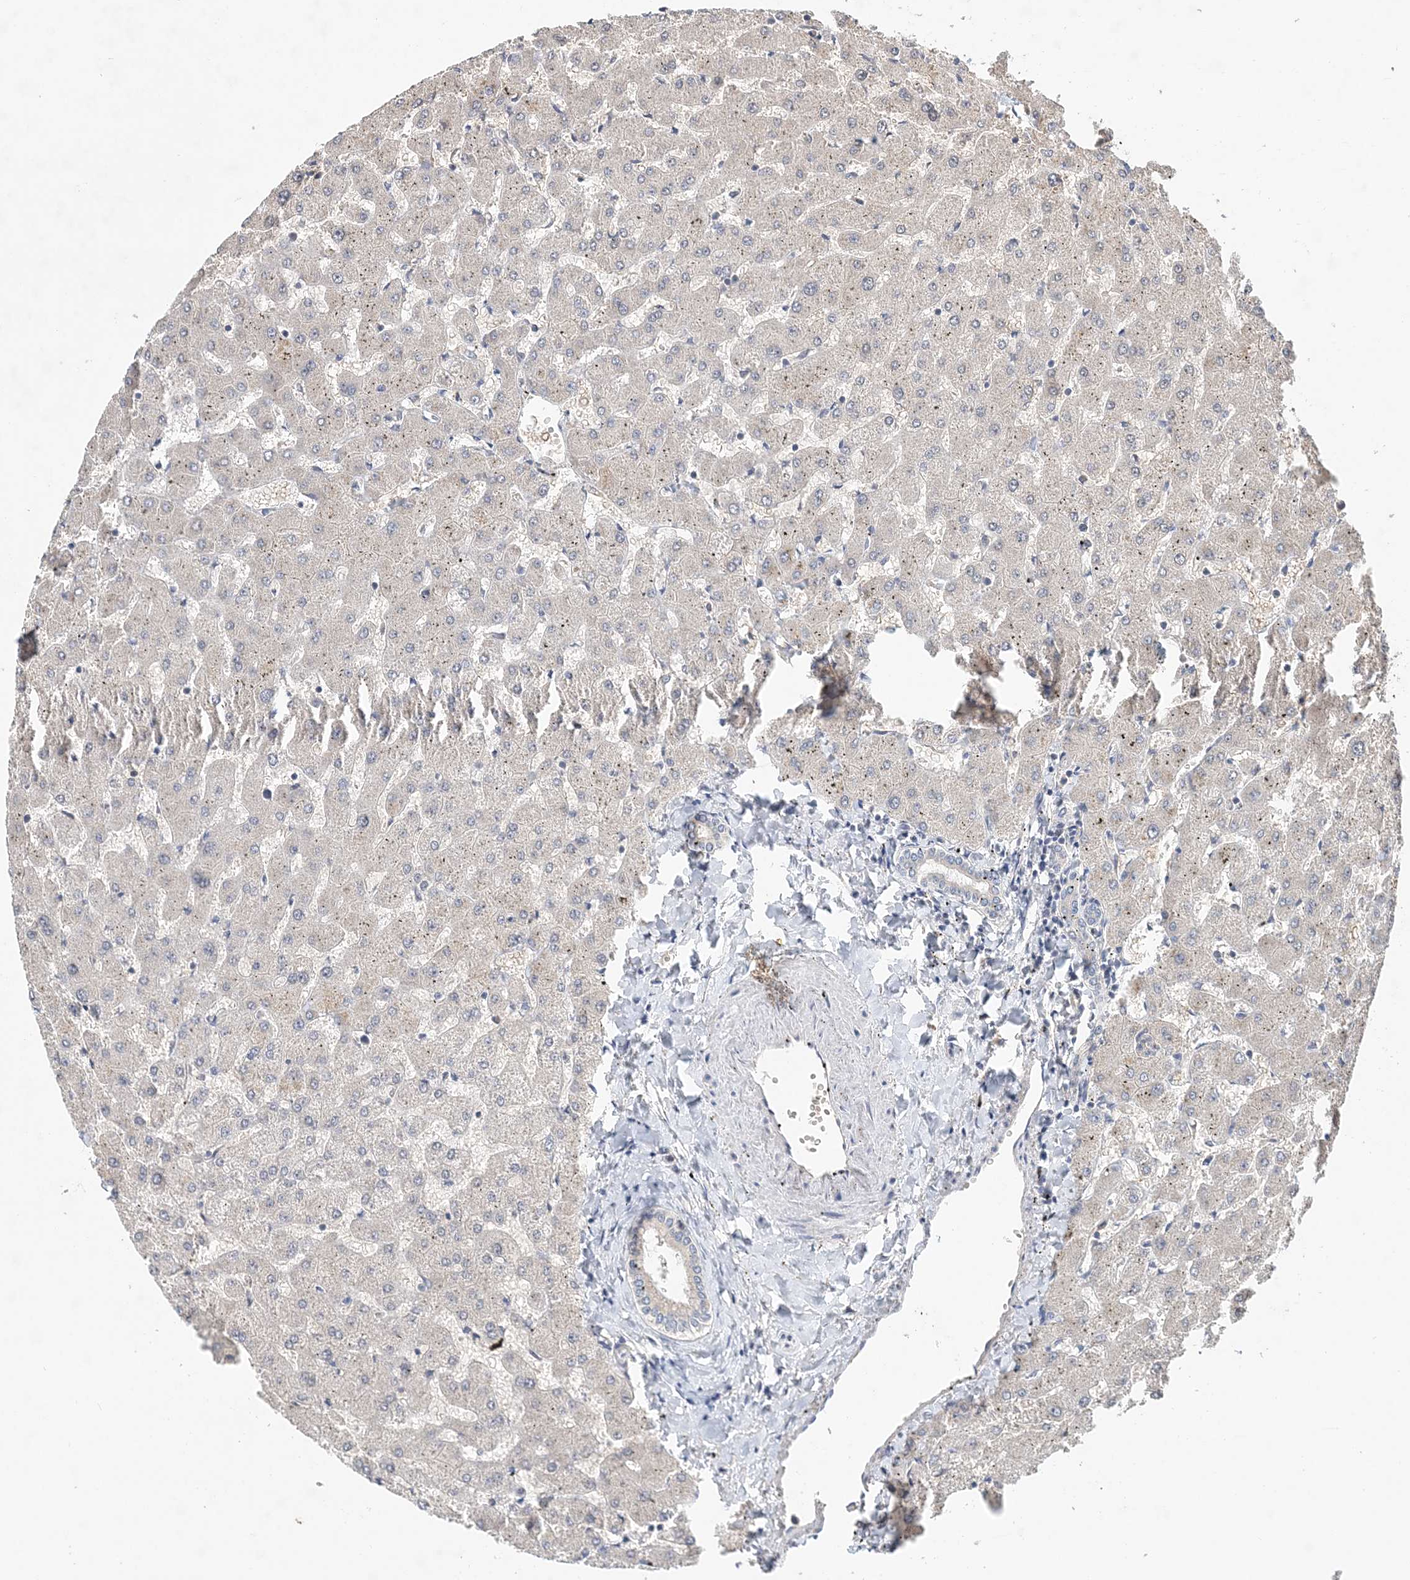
{"staining": {"intensity": "negative", "quantity": "none", "location": "none"}, "tissue": "liver", "cell_type": "Cholangiocytes", "image_type": "normal", "snomed": [{"axis": "morphology", "description": "Normal tissue, NOS"}, {"axis": "topography", "description": "Liver"}], "caption": "Unremarkable liver was stained to show a protein in brown. There is no significant staining in cholangiocytes. Brightfield microscopy of immunohistochemistry (IHC) stained with DAB (3,3'-diaminobenzidine) (brown) and hematoxylin (blue), captured at high magnification.", "gene": "SYCP3", "patient": {"sex": "female", "age": 63}}